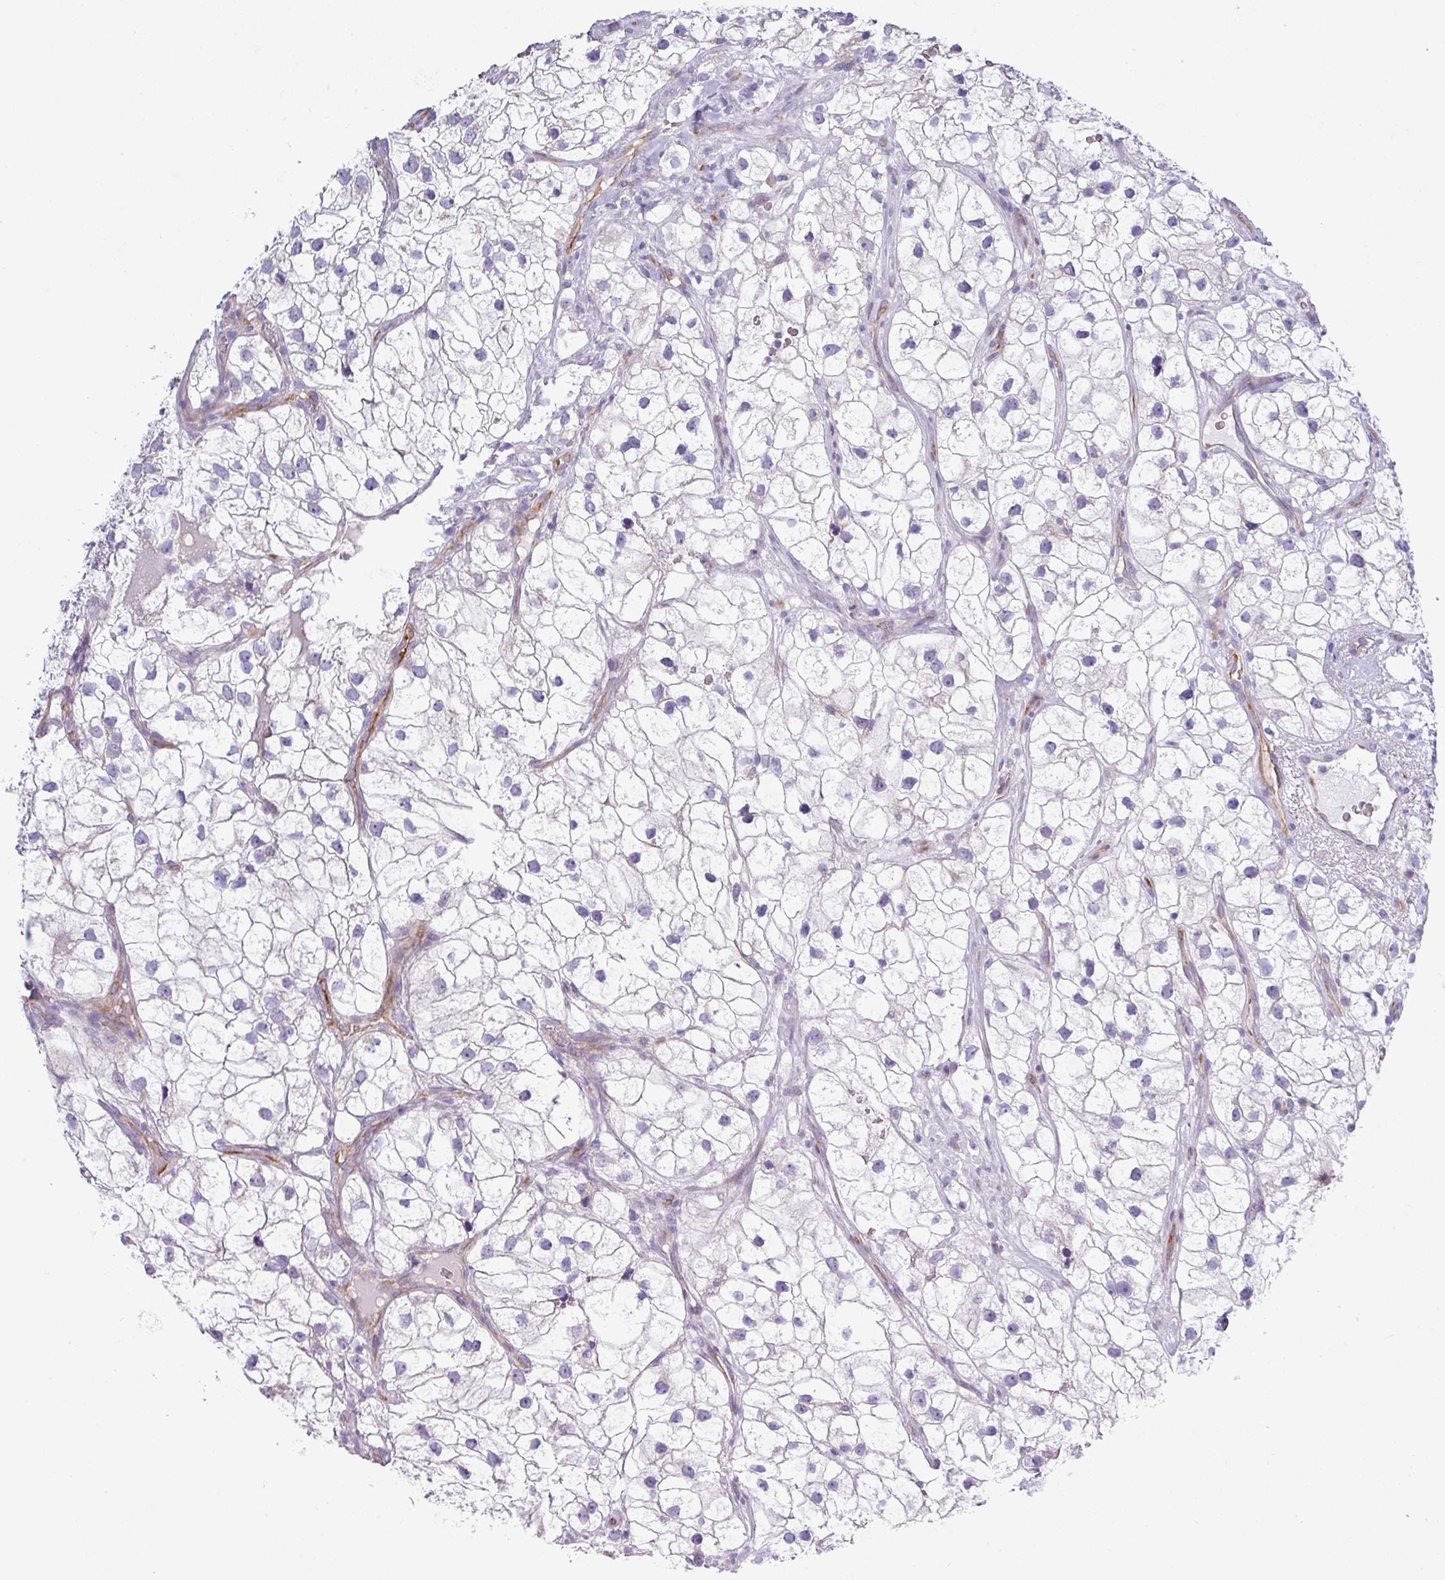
{"staining": {"intensity": "negative", "quantity": "none", "location": "none"}, "tissue": "renal cancer", "cell_type": "Tumor cells", "image_type": "cancer", "snomed": [{"axis": "morphology", "description": "Adenocarcinoma, NOS"}, {"axis": "topography", "description": "Kidney"}], "caption": "DAB (3,3'-diaminobenzidine) immunohistochemical staining of renal adenocarcinoma shows no significant expression in tumor cells.", "gene": "ABCC5", "patient": {"sex": "male", "age": 59}}